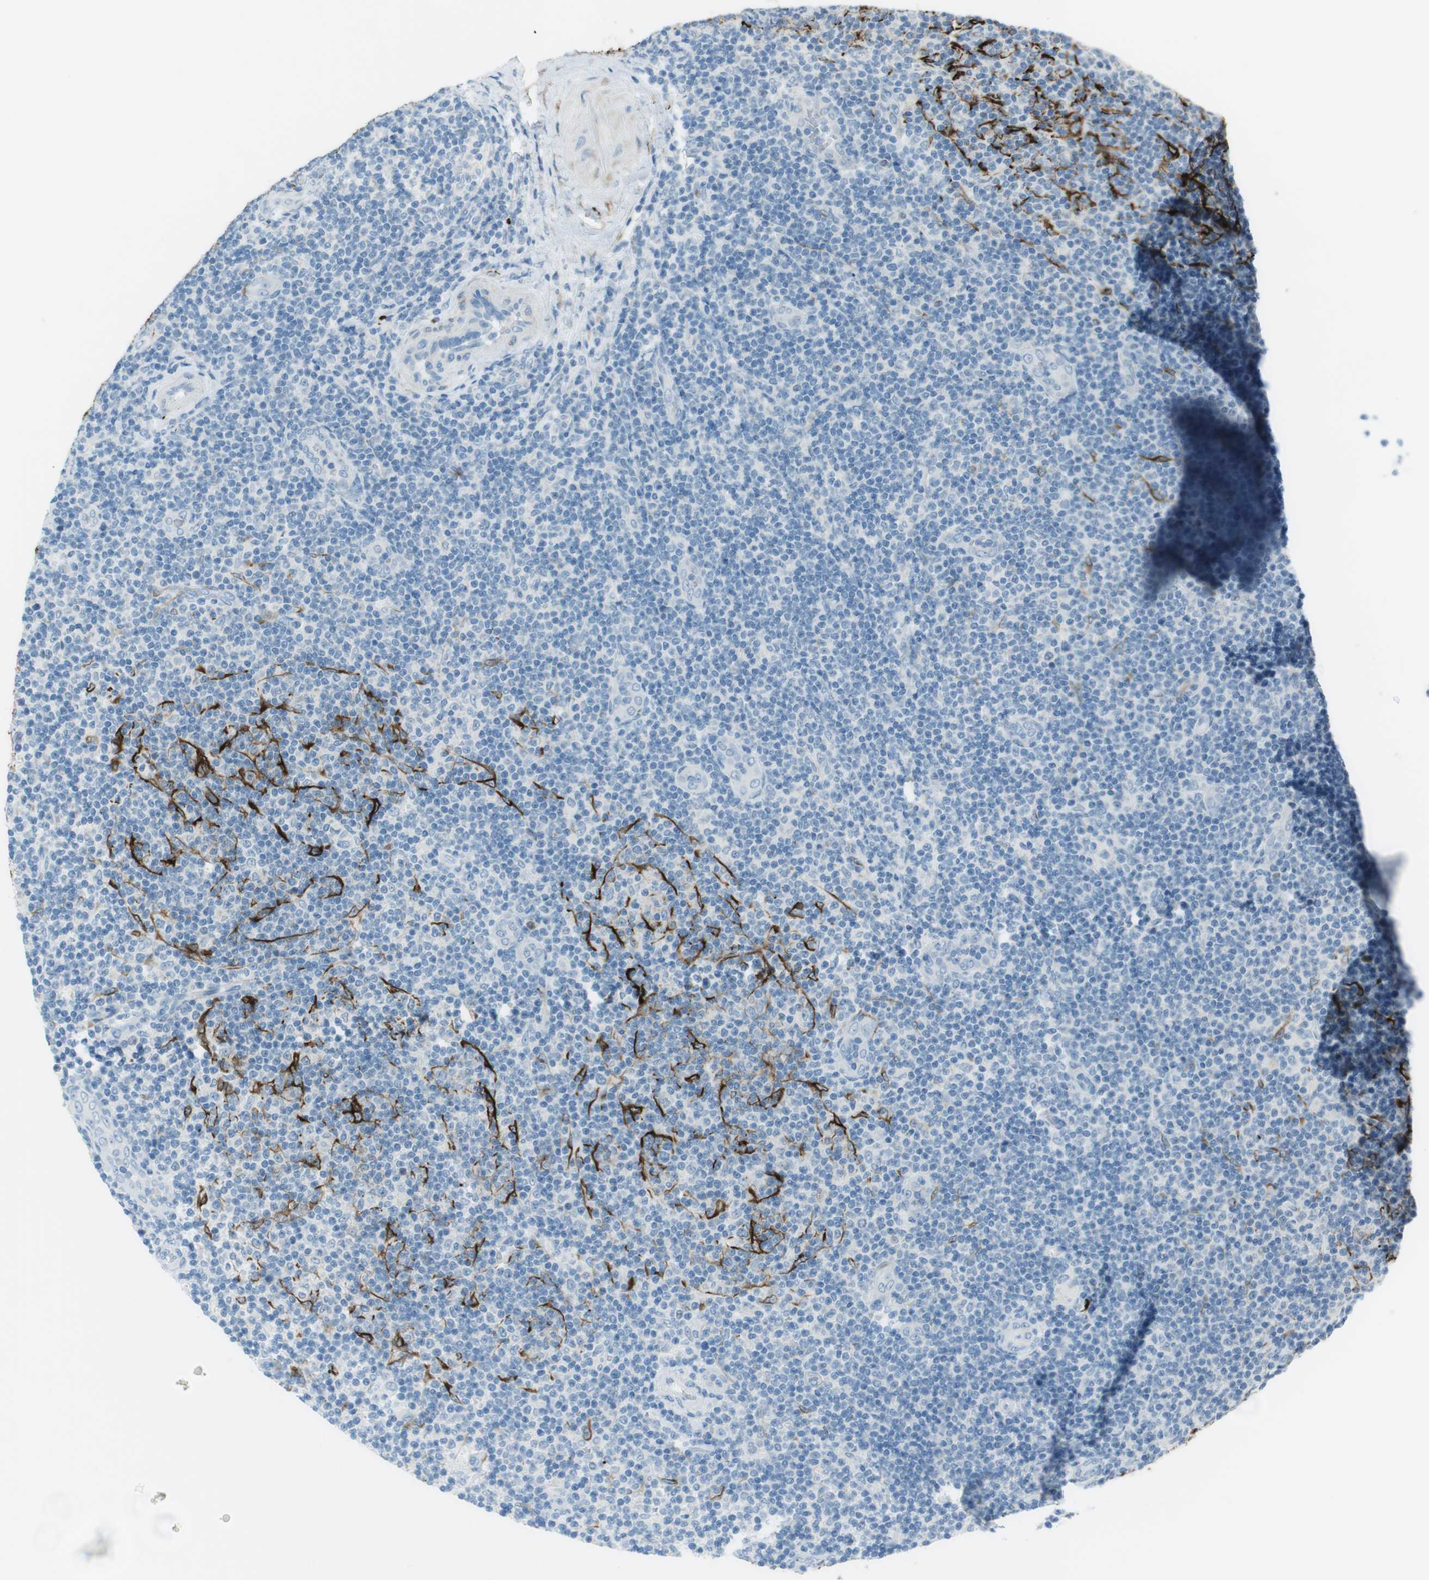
{"staining": {"intensity": "negative", "quantity": "none", "location": "none"}, "tissue": "lymphoma", "cell_type": "Tumor cells", "image_type": "cancer", "snomed": [{"axis": "morphology", "description": "Malignant lymphoma, non-Hodgkin's type, Low grade"}, {"axis": "topography", "description": "Lymph node"}], "caption": "Malignant lymphoma, non-Hodgkin's type (low-grade) was stained to show a protein in brown. There is no significant expression in tumor cells. The staining was performed using DAB (3,3'-diaminobenzidine) to visualize the protein expression in brown, while the nuclei were stained in blue with hematoxylin (Magnification: 20x).", "gene": "TUBB2A", "patient": {"sex": "male", "age": 83}}